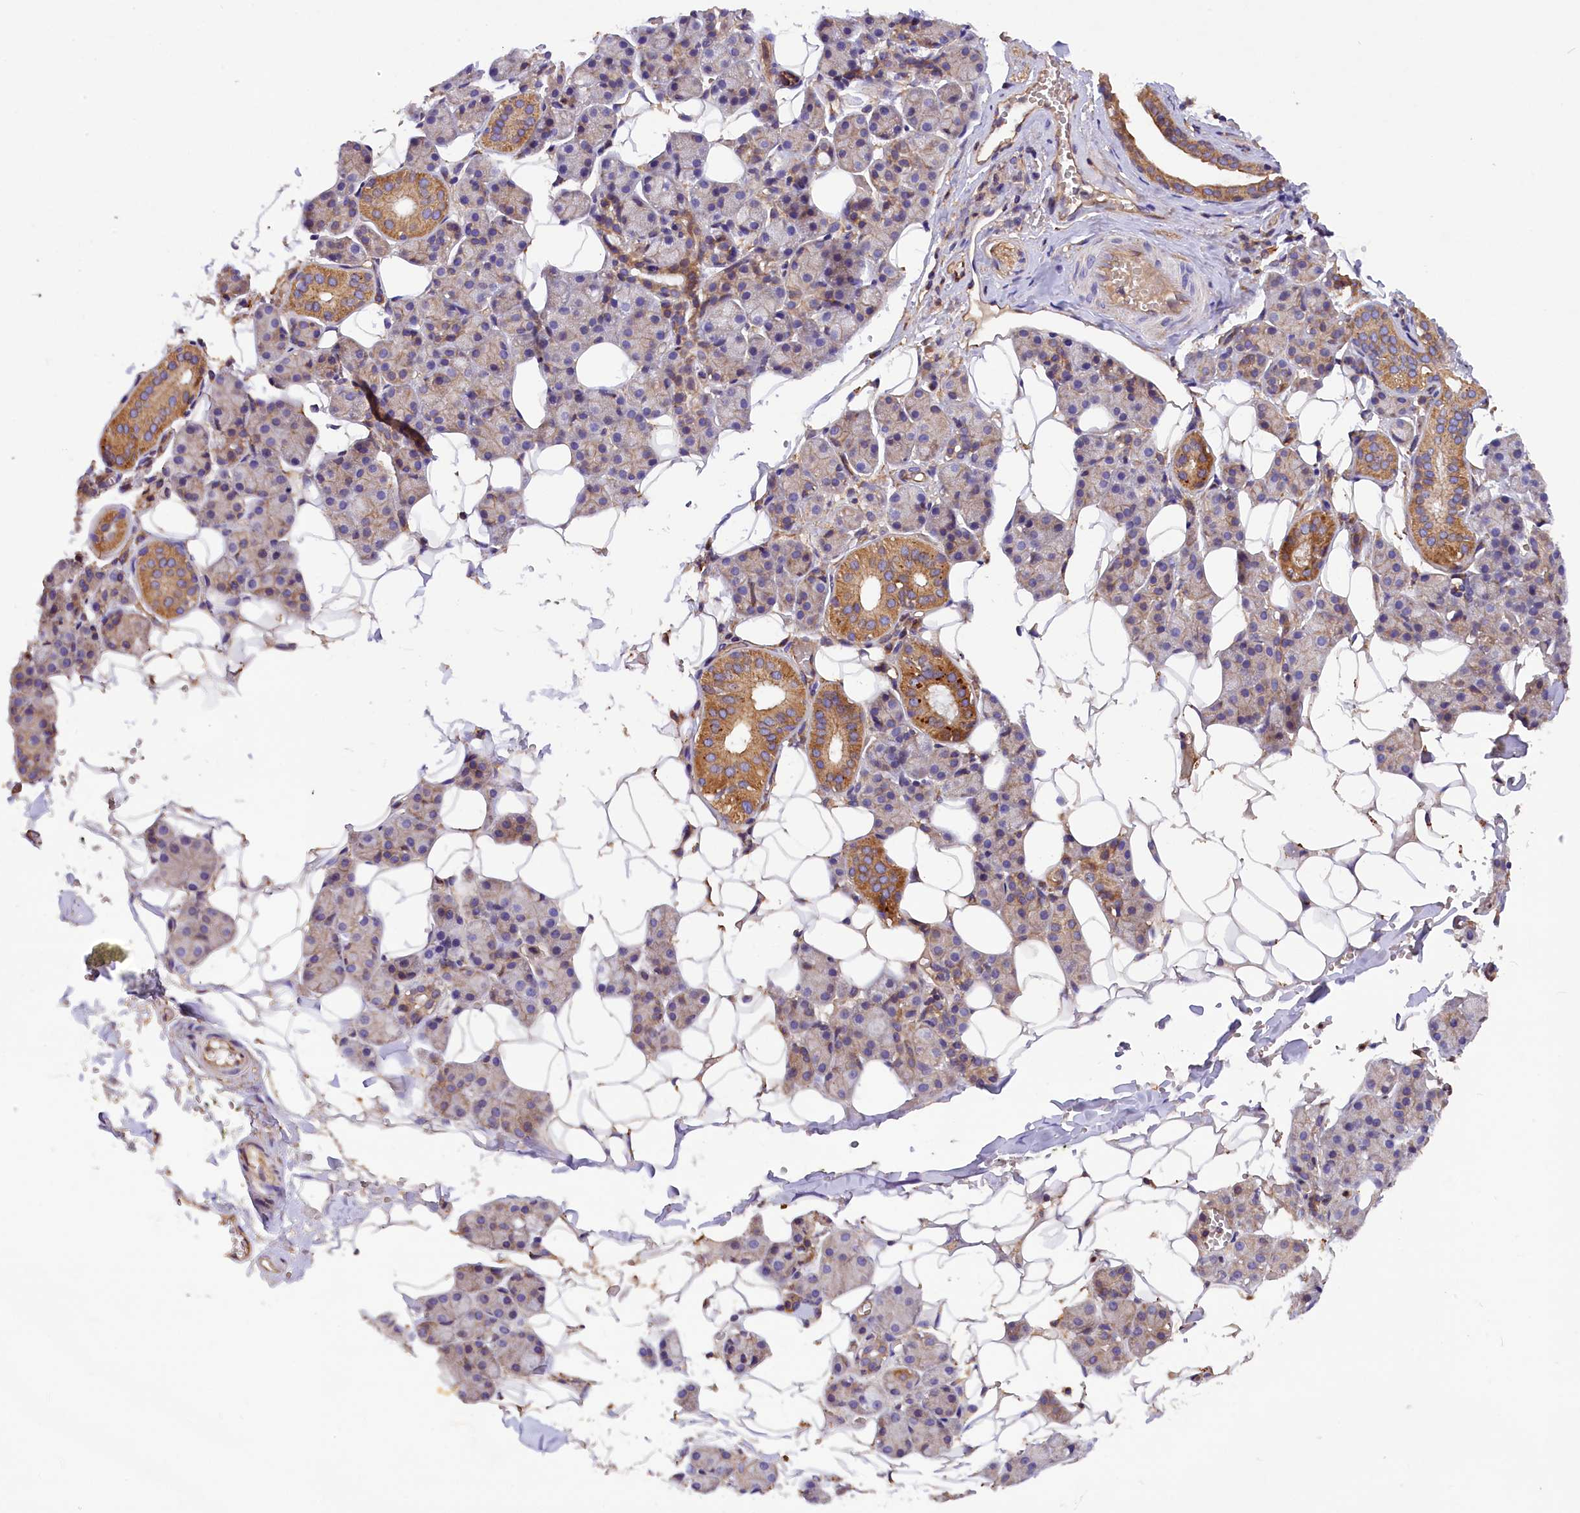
{"staining": {"intensity": "moderate", "quantity": "<25%", "location": "cytoplasmic/membranous"}, "tissue": "salivary gland", "cell_type": "Glandular cells", "image_type": "normal", "snomed": [{"axis": "morphology", "description": "Normal tissue, NOS"}, {"axis": "topography", "description": "Salivary gland"}], "caption": "Immunohistochemical staining of normal human salivary gland displays <25% levels of moderate cytoplasmic/membranous protein positivity in about <25% of glandular cells. Using DAB (brown) and hematoxylin (blue) stains, captured at high magnification using brightfield microscopy.", "gene": "ERMARD", "patient": {"sex": "female", "age": 33}}